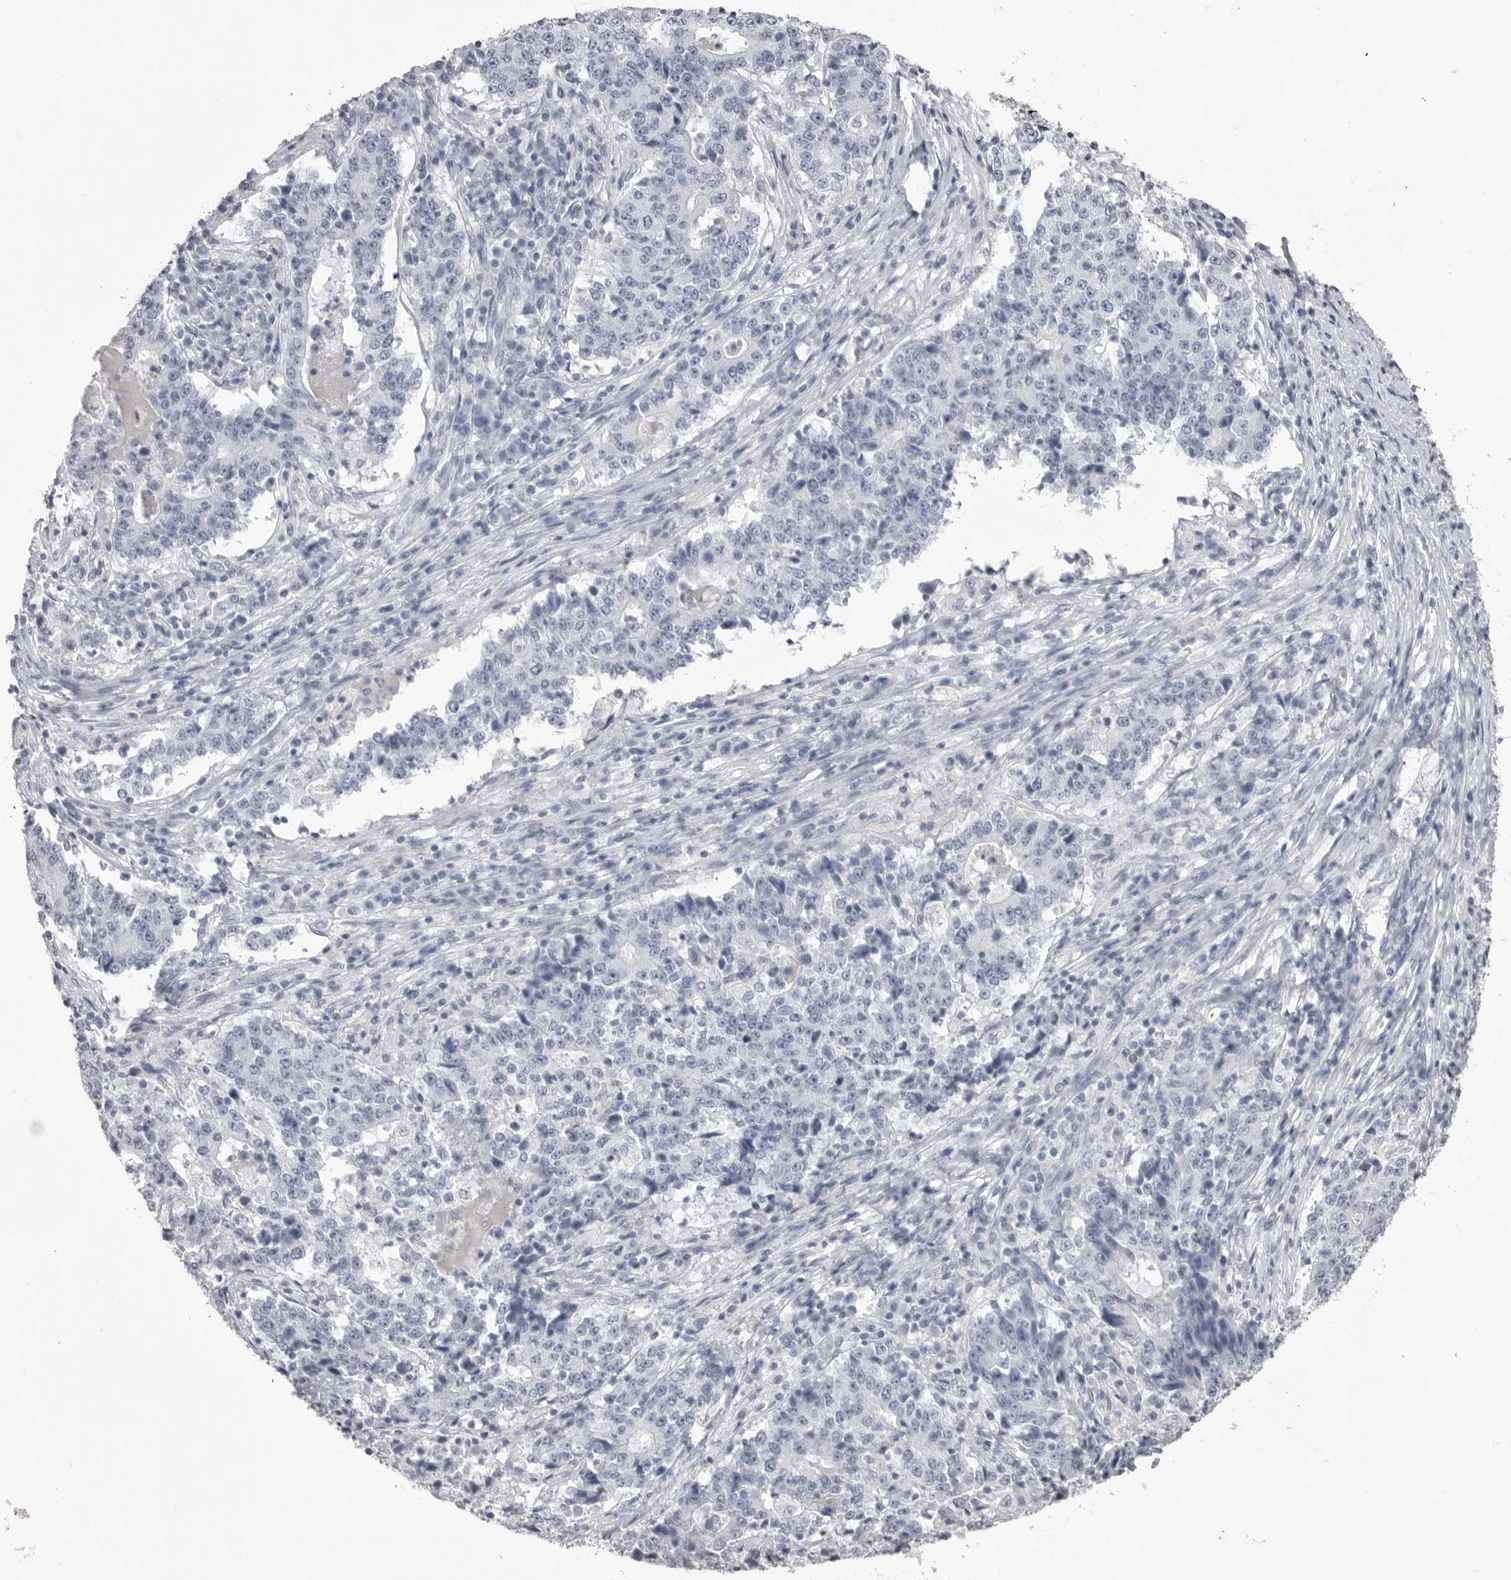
{"staining": {"intensity": "negative", "quantity": "none", "location": "none"}, "tissue": "stomach cancer", "cell_type": "Tumor cells", "image_type": "cancer", "snomed": [{"axis": "morphology", "description": "Adenocarcinoma, NOS"}, {"axis": "topography", "description": "Stomach"}], "caption": "Immunohistochemistry (IHC) micrograph of neoplastic tissue: adenocarcinoma (stomach) stained with DAB (3,3'-diaminobenzidine) exhibits no significant protein staining in tumor cells.", "gene": "ICAM5", "patient": {"sex": "male", "age": 59}}